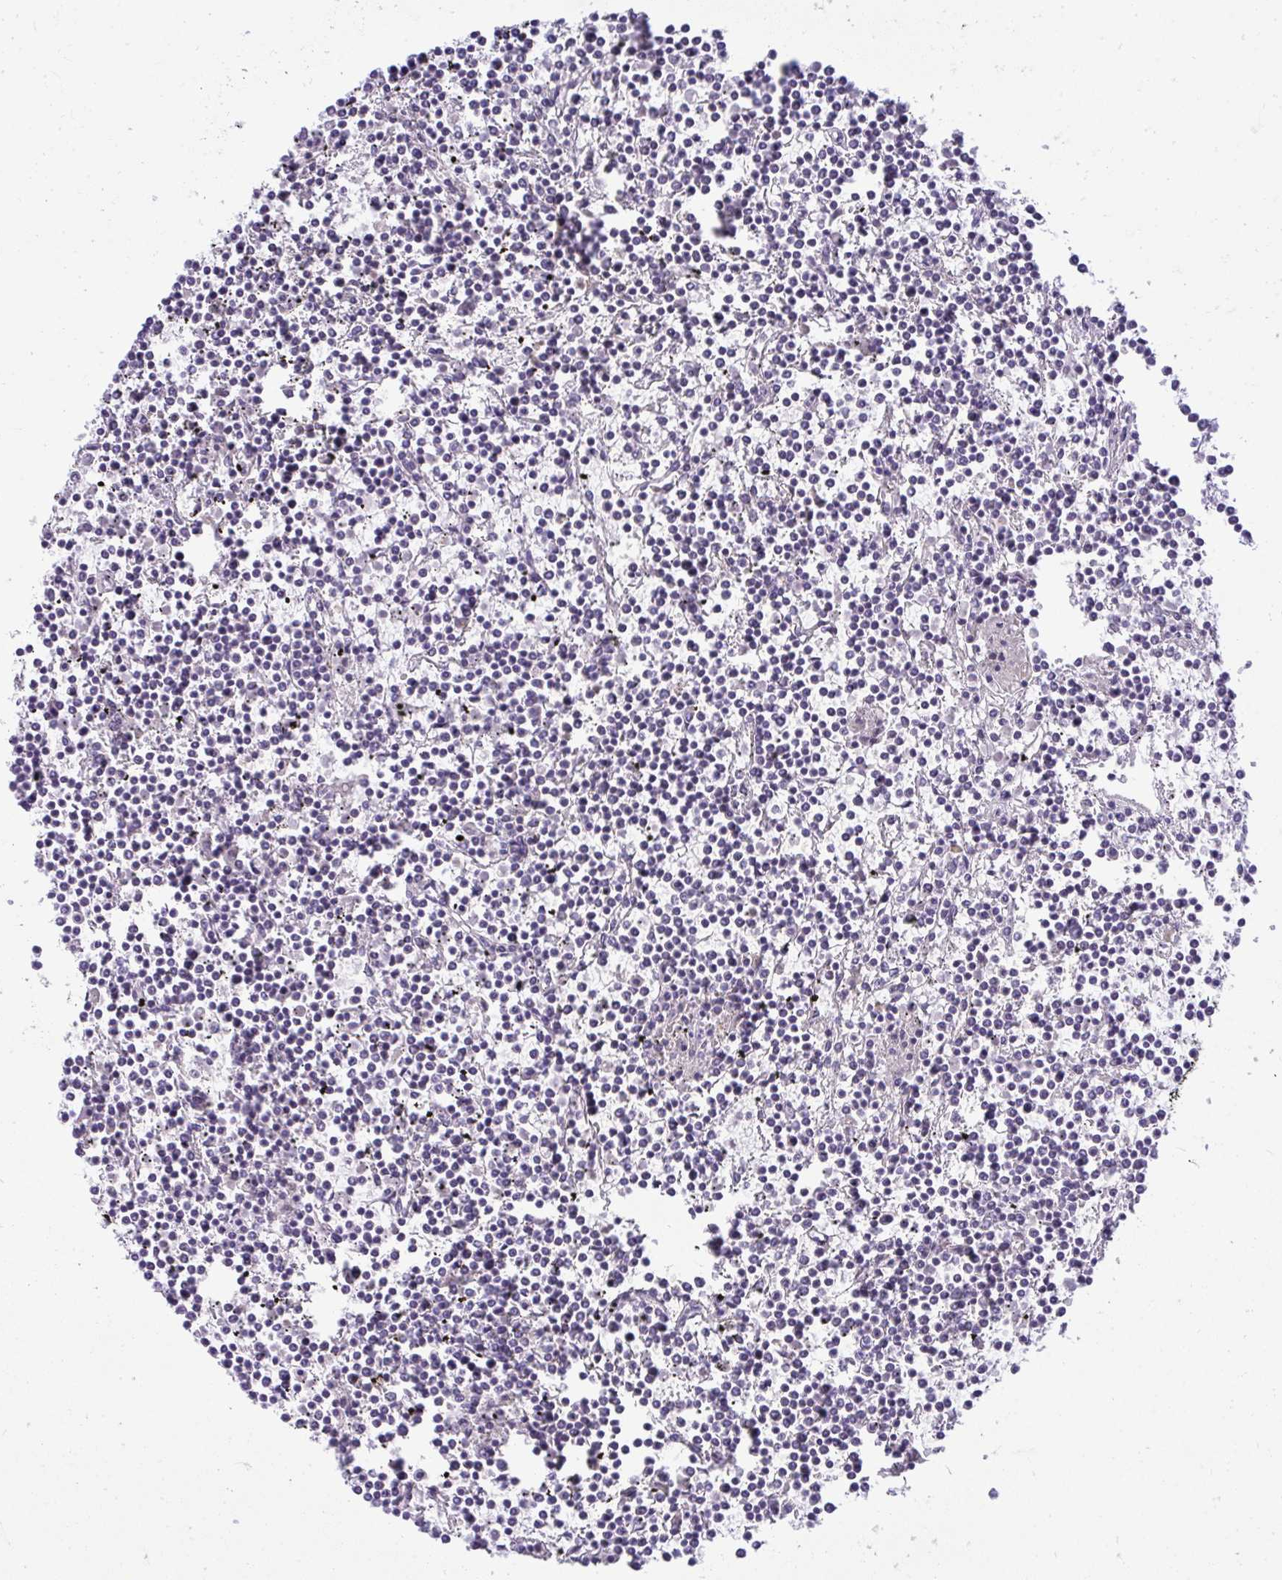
{"staining": {"intensity": "negative", "quantity": "none", "location": "none"}, "tissue": "lymphoma", "cell_type": "Tumor cells", "image_type": "cancer", "snomed": [{"axis": "morphology", "description": "Malignant lymphoma, non-Hodgkin's type, Low grade"}, {"axis": "topography", "description": "Spleen"}], "caption": "High power microscopy micrograph of an immunohistochemistry (IHC) histopathology image of malignant lymphoma, non-Hodgkin's type (low-grade), revealing no significant expression in tumor cells. (DAB (3,3'-diaminobenzidine) immunohistochemistry (IHC) visualized using brightfield microscopy, high magnification).", "gene": "VPS4B", "patient": {"sex": "female", "age": 19}}